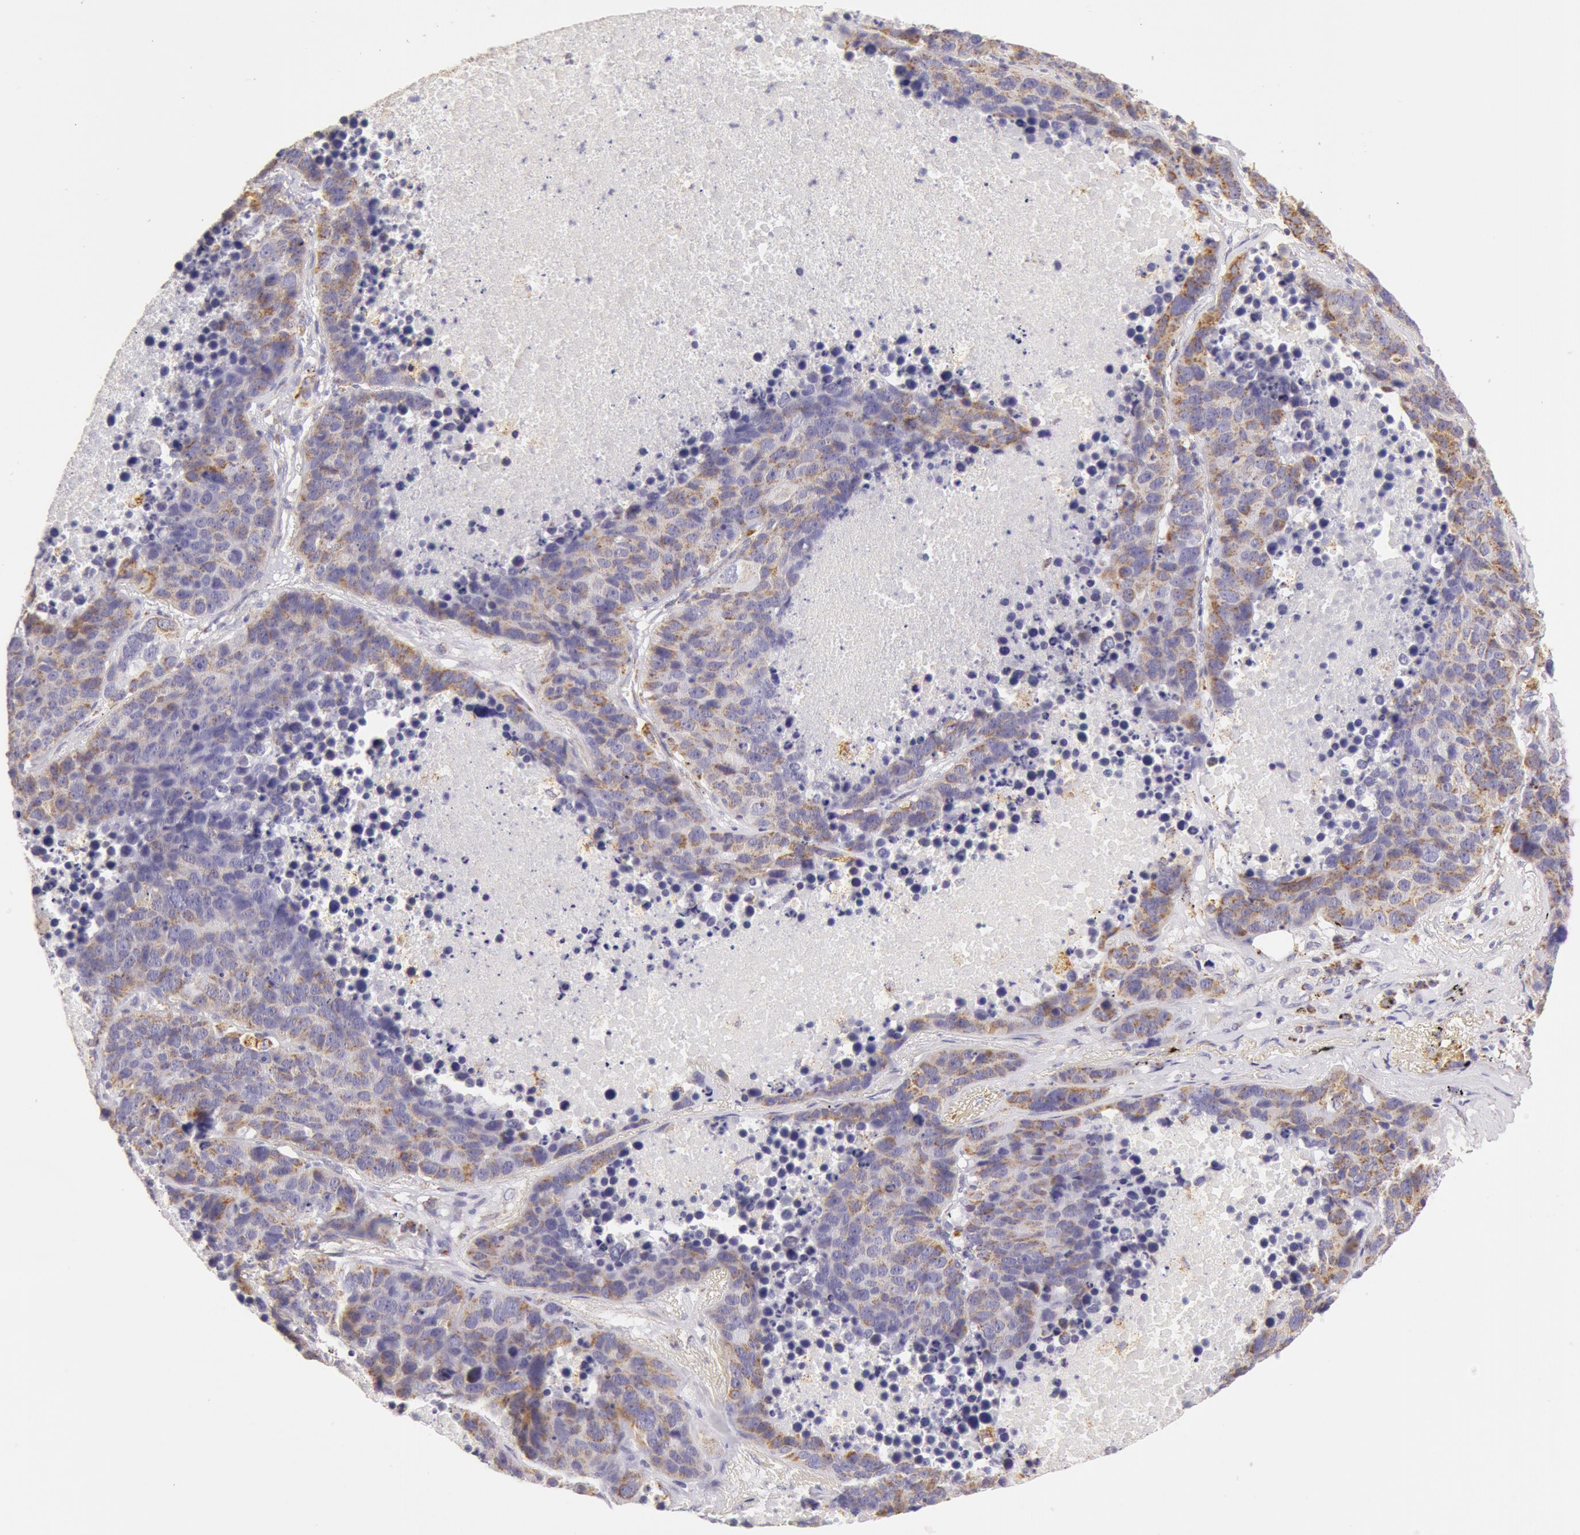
{"staining": {"intensity": "moderate", "quantity": "25%-75%", "location": "cytoplasmic/membranous"}, "tissue": "lung cancer", "cell_type": "Tumor cells", "image_type": "cancer", "snomed": [{"axis": "morphology", "description": "Carcinoid, malignant, NOS"}, {"axis": "topography", "description": "Lung"}], "caption": "Lung cancer (carcinoid (malignant)) stained with a protein marker reveals moderate staining in tumor cells.", "gene": "ATP5F1B", "patient": {"sex": "male", "age": 60}}